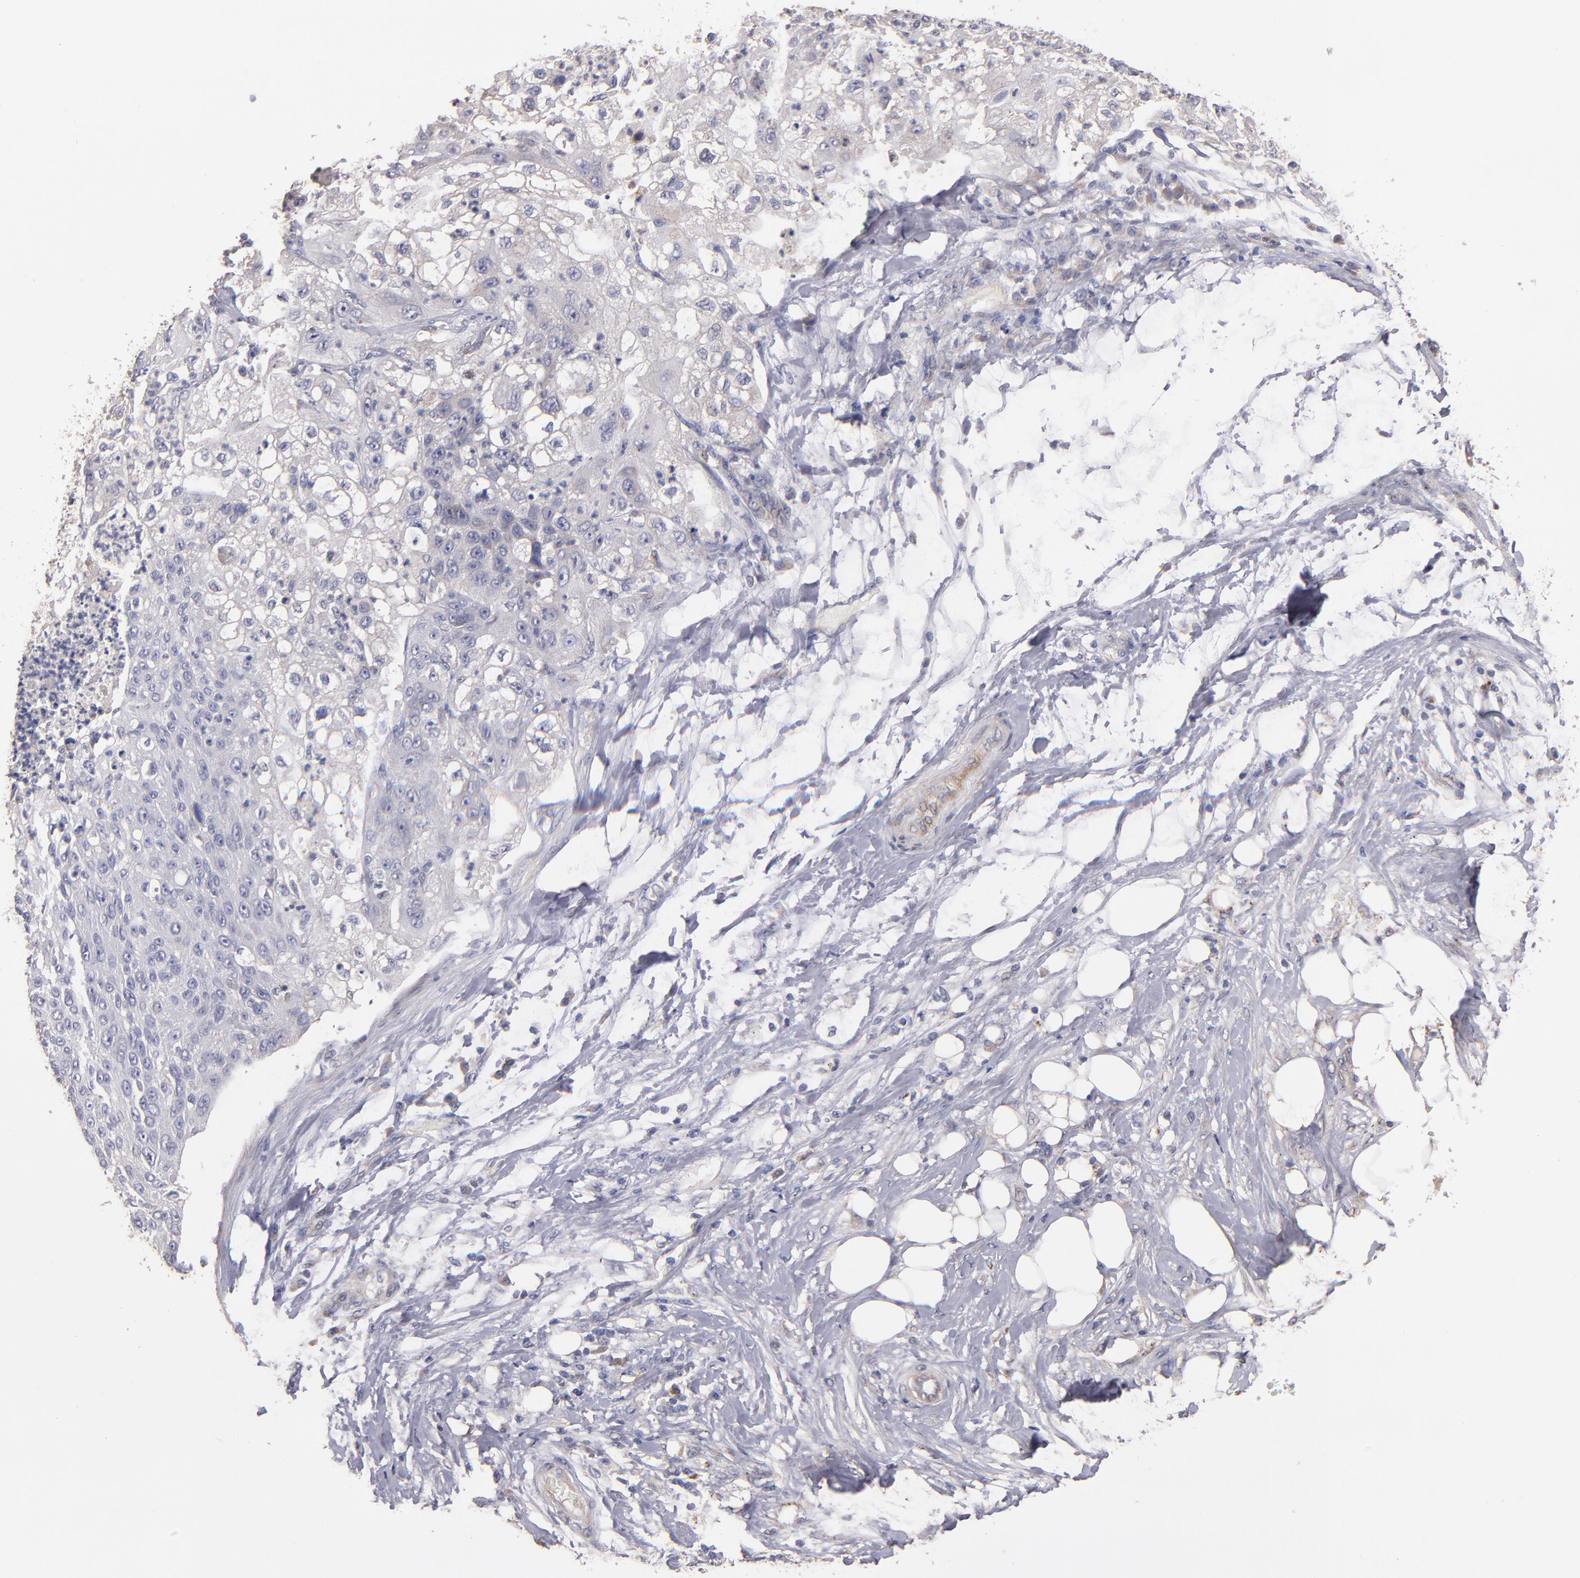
{"staining": {"intensity": "weak", "quantity": "<25%", "location": "cytoplasmic/membranous"}, "tissue": "lung cancer", "cell_type": "Tumor cells", "image_type": "cancer", "snomed": [{"axis": "morphology", "description": "Inflammation, NOS"}, {"axis": "morphology", "description": "Squamous cell carcinoma, NOS"}, {"axis": "topography", "description": "Lymph node"}, {"axis": "topography", "description": "Soft tissue"}, {"axis": "topography", "description": "Lung"}], "caption": "The immunohistochemistry (IHC) photomicrograph has no significant staining in tumor cells of lung cancer tissue. The staining is performed using DAB brown chromogen with nuclei counter-stained in using hematoxylin.", "gene": "MAGEE1", "patient": {"sex": "male", "age": 66}}